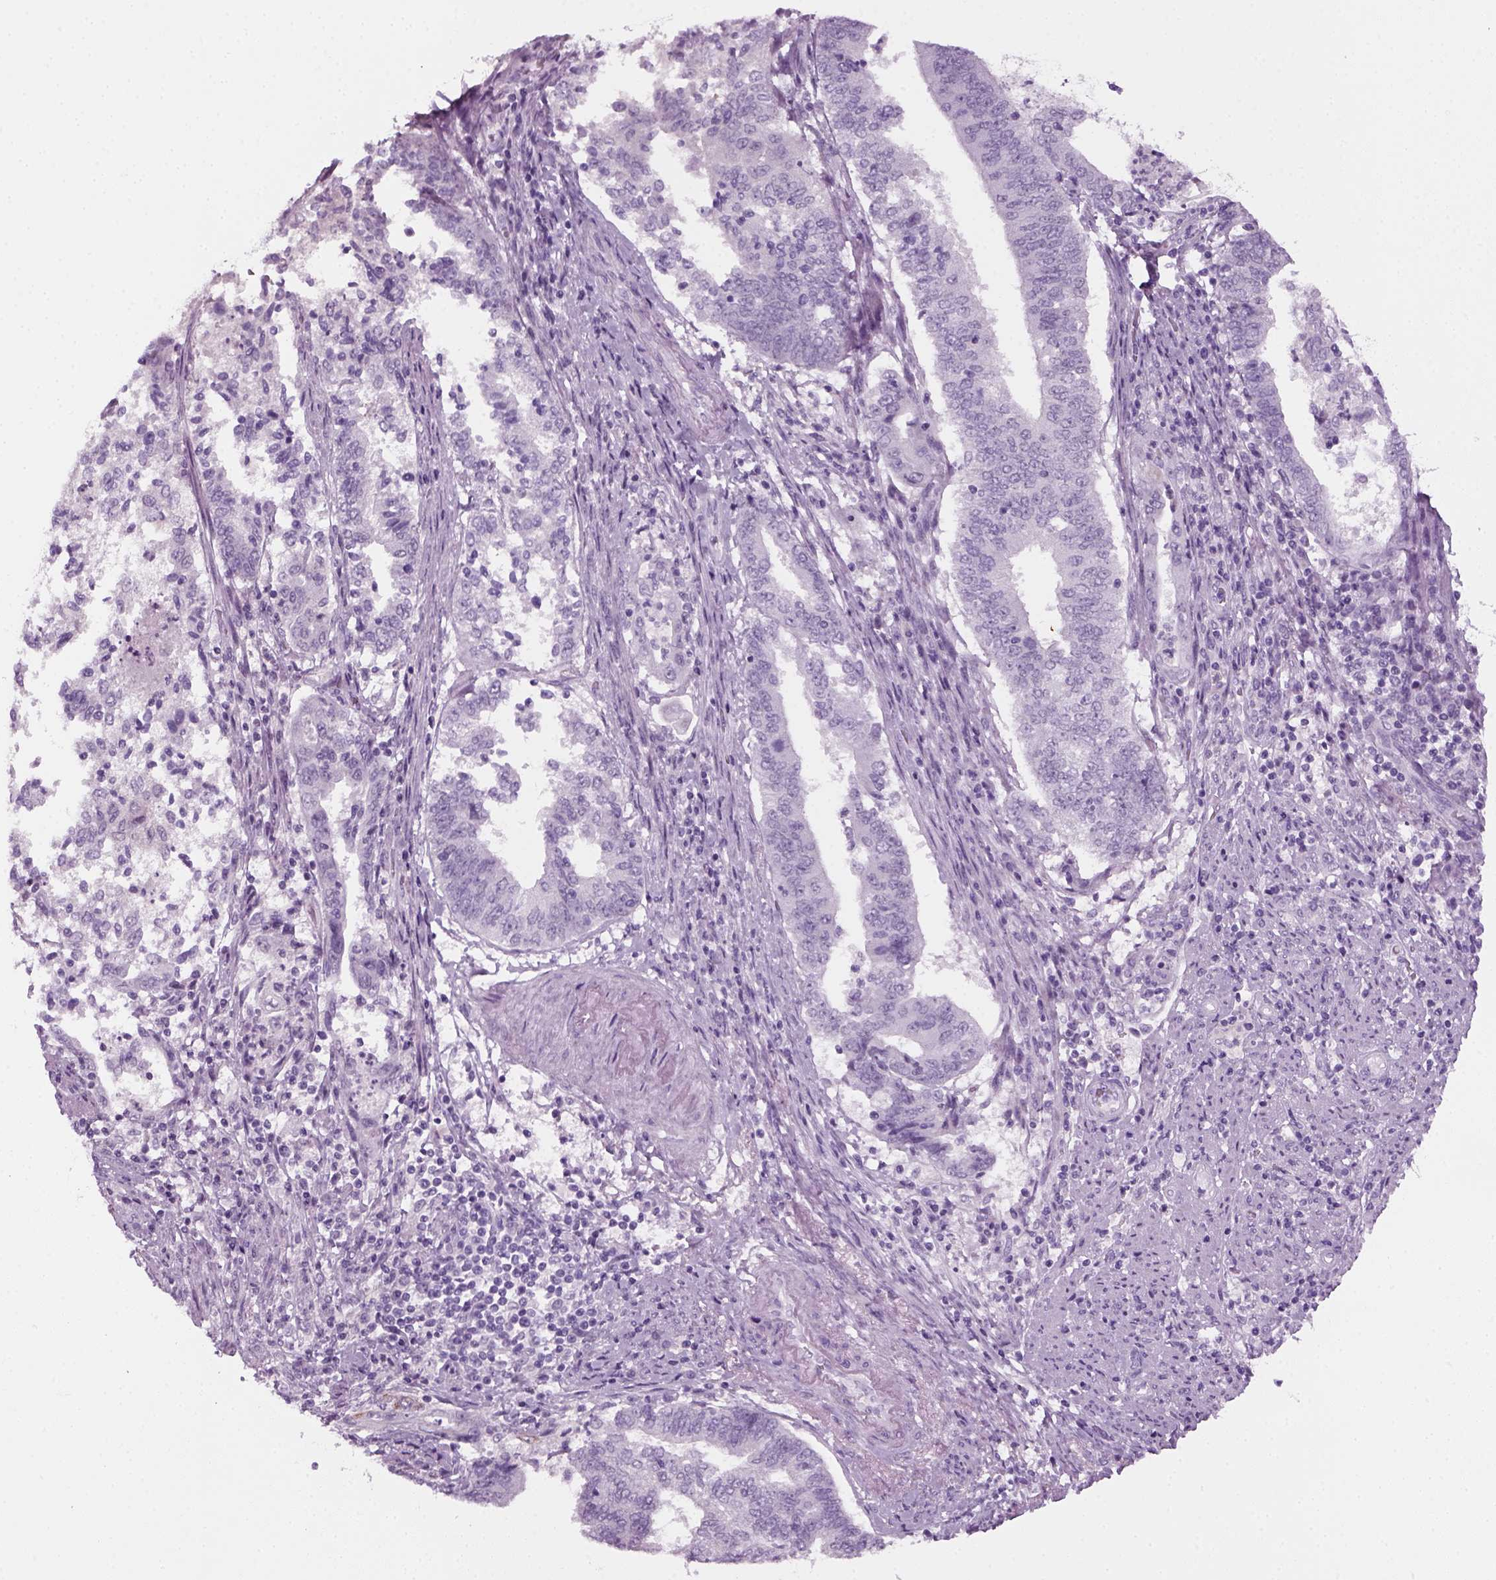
{"staining": {"intensity": "negative", "quantity": "none", "location": "none"}, "tissue": "endometrial cancer", "cell_type": "Tumor cells", "image_type": "cancer", "snomed": [{"axis": "morphology", "description": "Adenocarcinoma, NOS"}, {"axis": "topography", "description": "Endometrium"}], "caption": "Tumor cells are negative for protein expression in human endometrial cancer (adenocarcinoma).", "gene": "KRT75", "patient": {"sex": "female", "age": 65}}